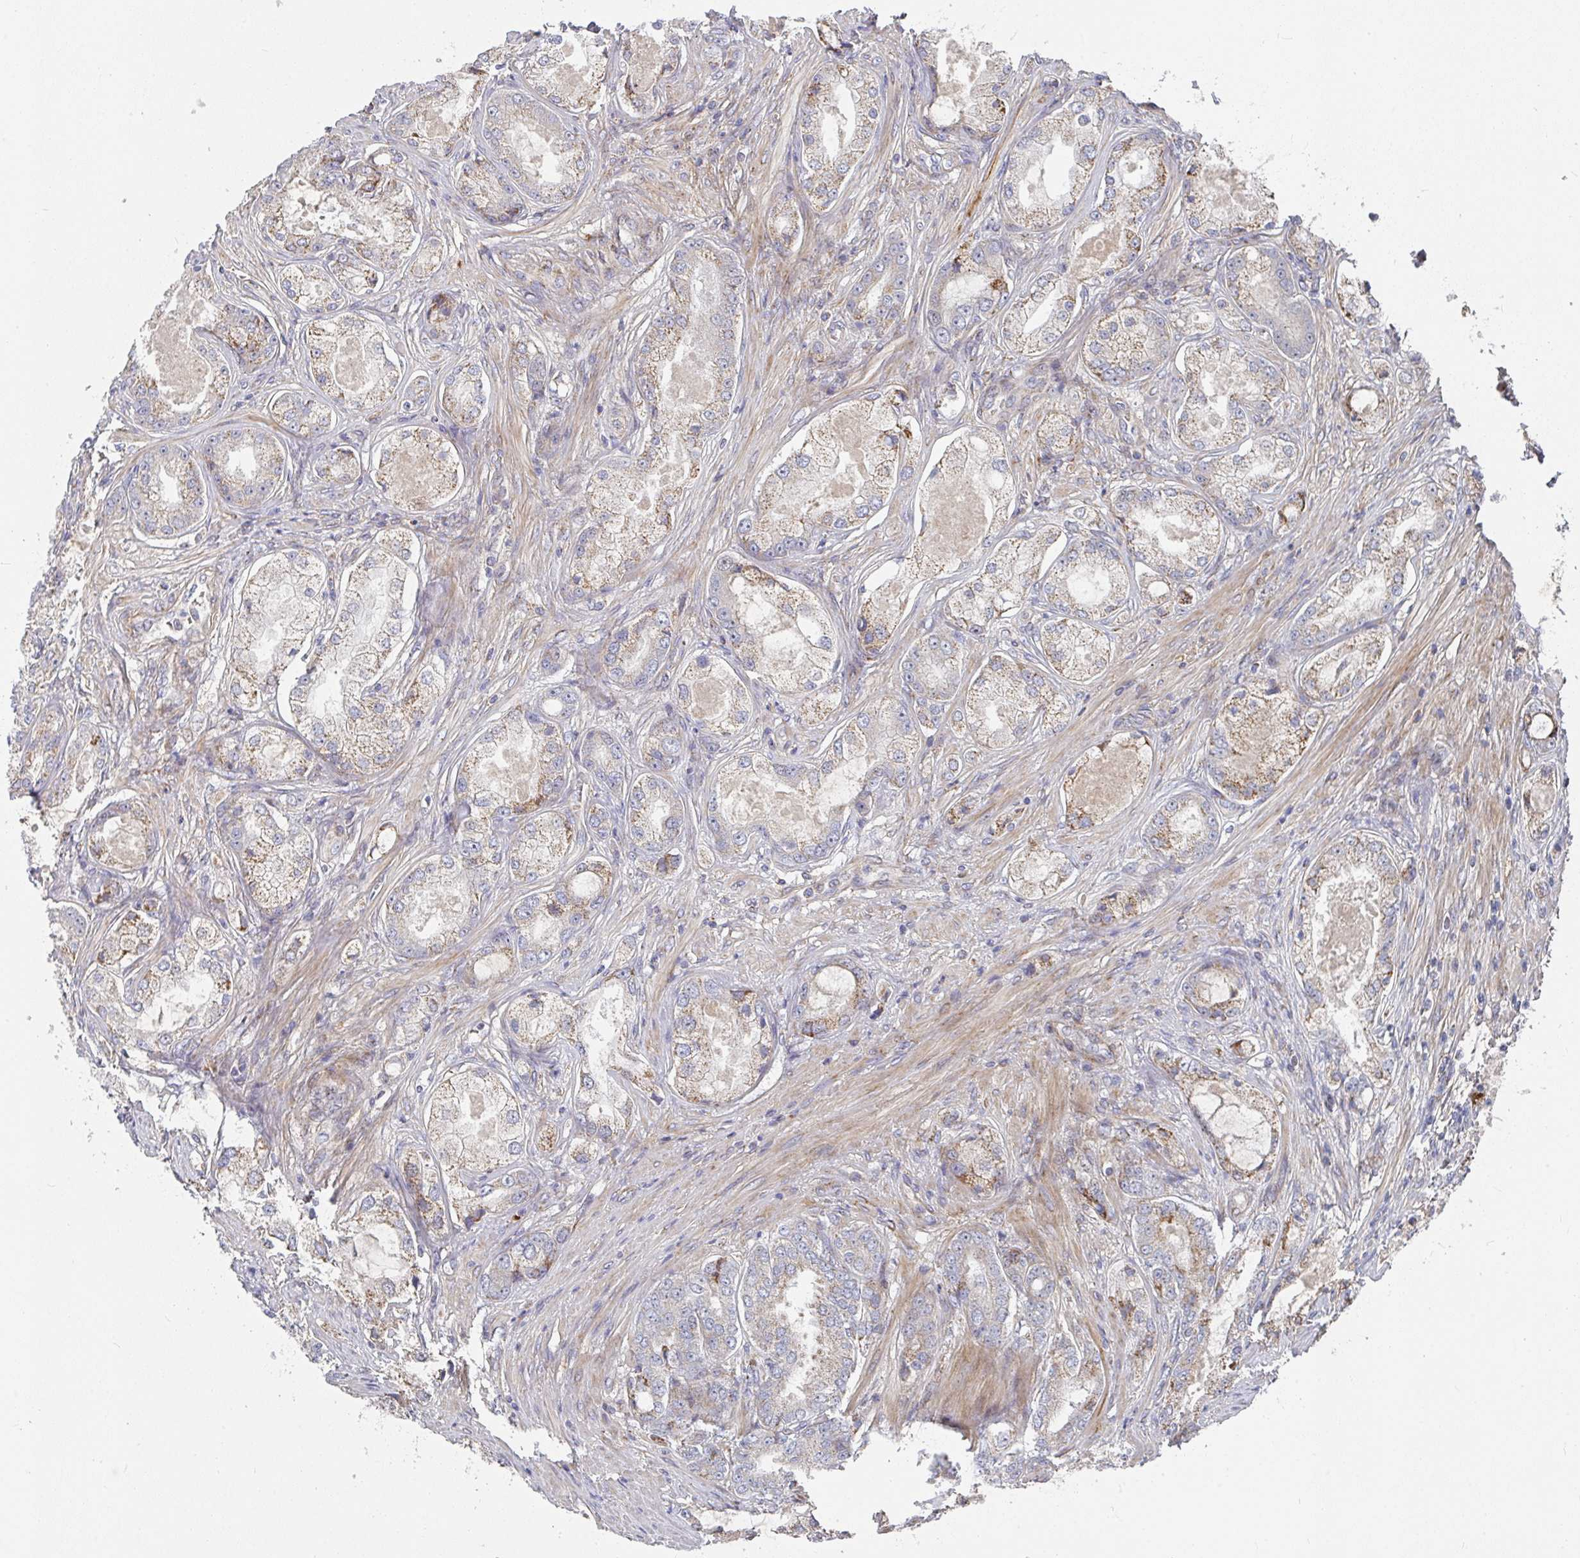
{"staining": {"intensity": "moderate", "quantity": "25%-75%", "location": "cytoplasmic/membranous"}, "tissue": "prostate cancer", "cell_type": "Tumor cells", "image_type": "cancer", "snomed": [{"axis": "morphology", "description": "Adenocarcinoma, Low grade"}, {"axis": "topography", "description": "Prostate"}], "caption": "DAB immunohistochemical staining of human low-grade adenocarcinoma (prostate) shows moderate cytoplasmic/membranous protein expression in approximately 25%-75% of tumor cells.", "gene": "RHEBL1", "patient": {"sex": "male", "age": 68}}